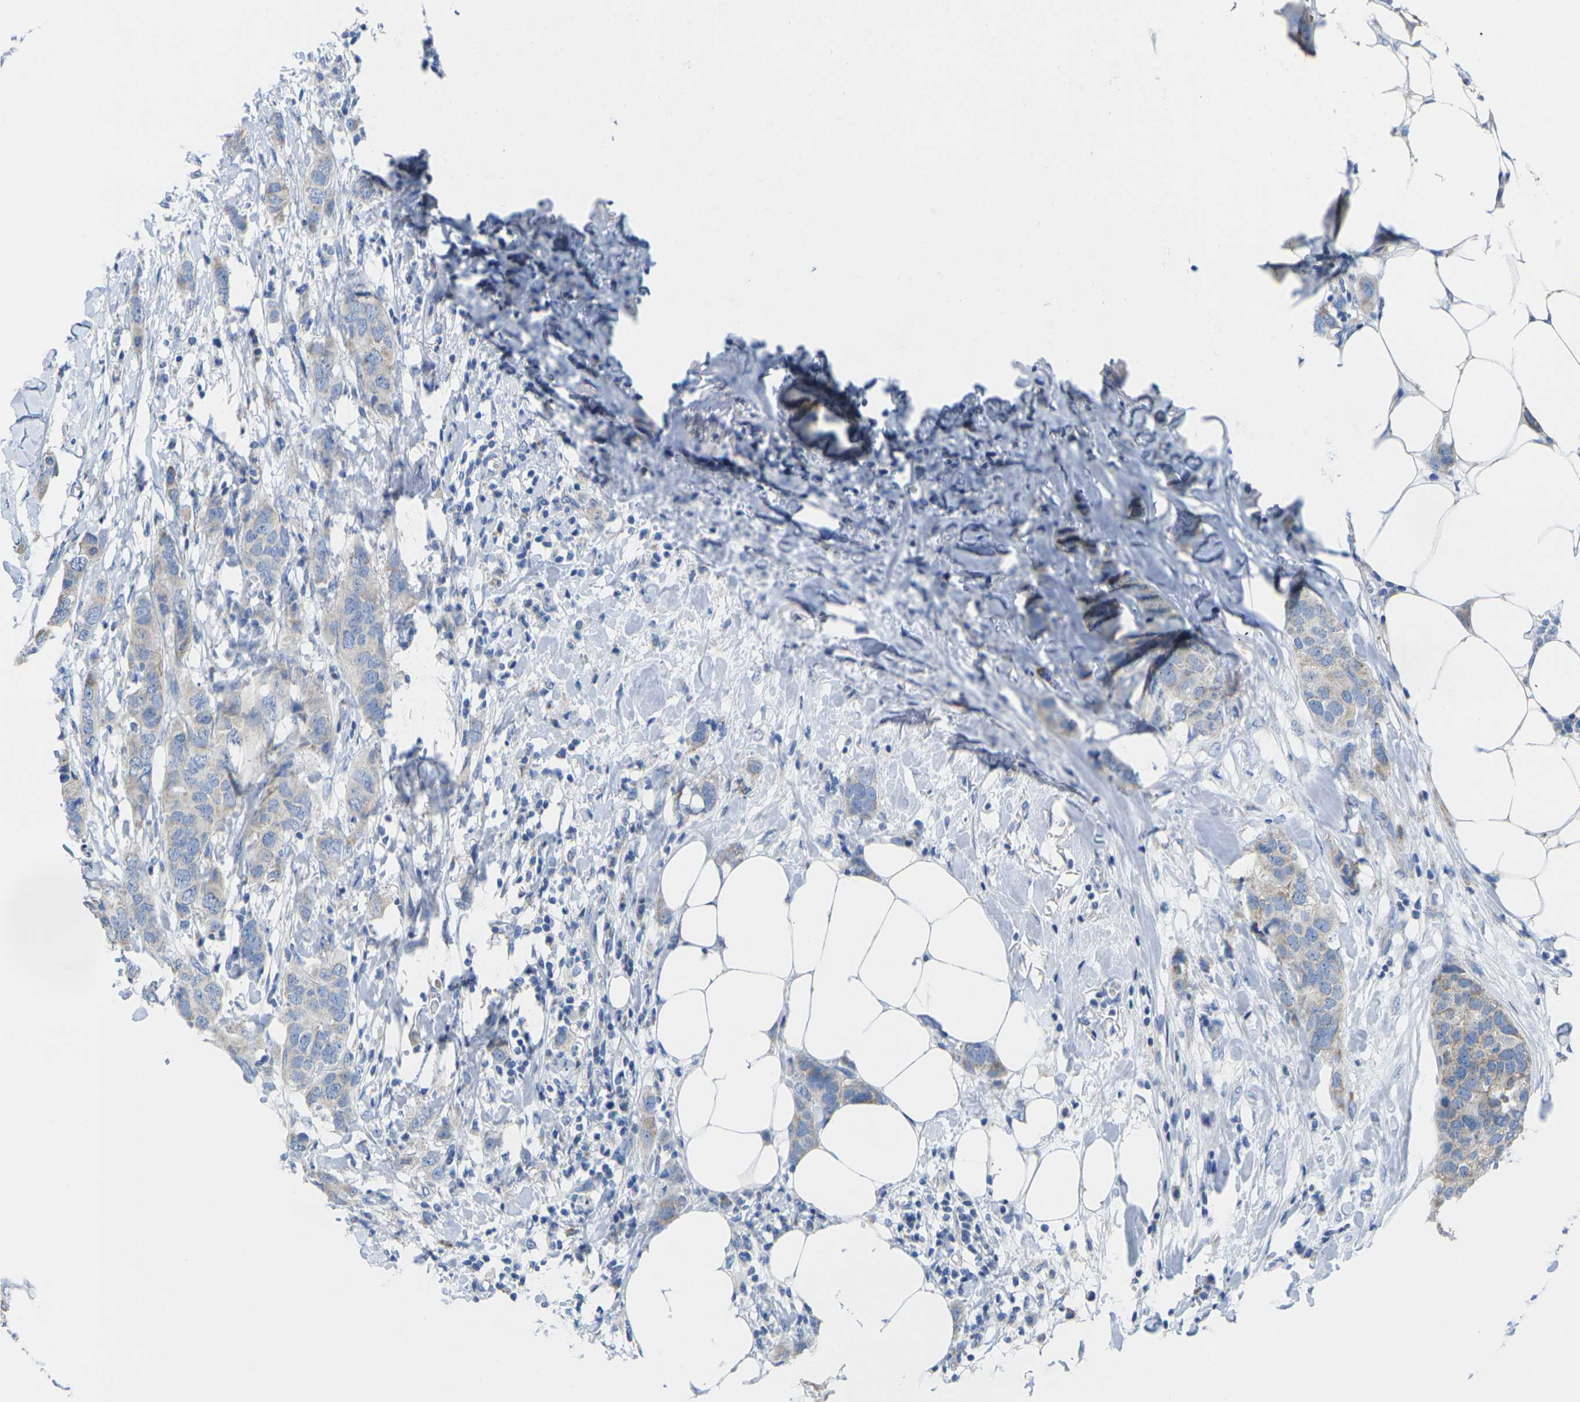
{"staining": {"intensity": "negative", "quantity": "none", "location": "none"}, "tissue": "breast cancer", "cell_type": "Tumor cells", "image_type": "cancer", "snomed": [{"axis": "morphology", "description": "Duct carcinoma"}, {"axis": "topography", "description": "Breast"}], "caption": "A histopathology image of breast invasive ductal carcinoma stained for a protein reveals no brown staining in tumor cells.", "gene": "TMEM204", "patient": {"sex": "female", "age": 50}}